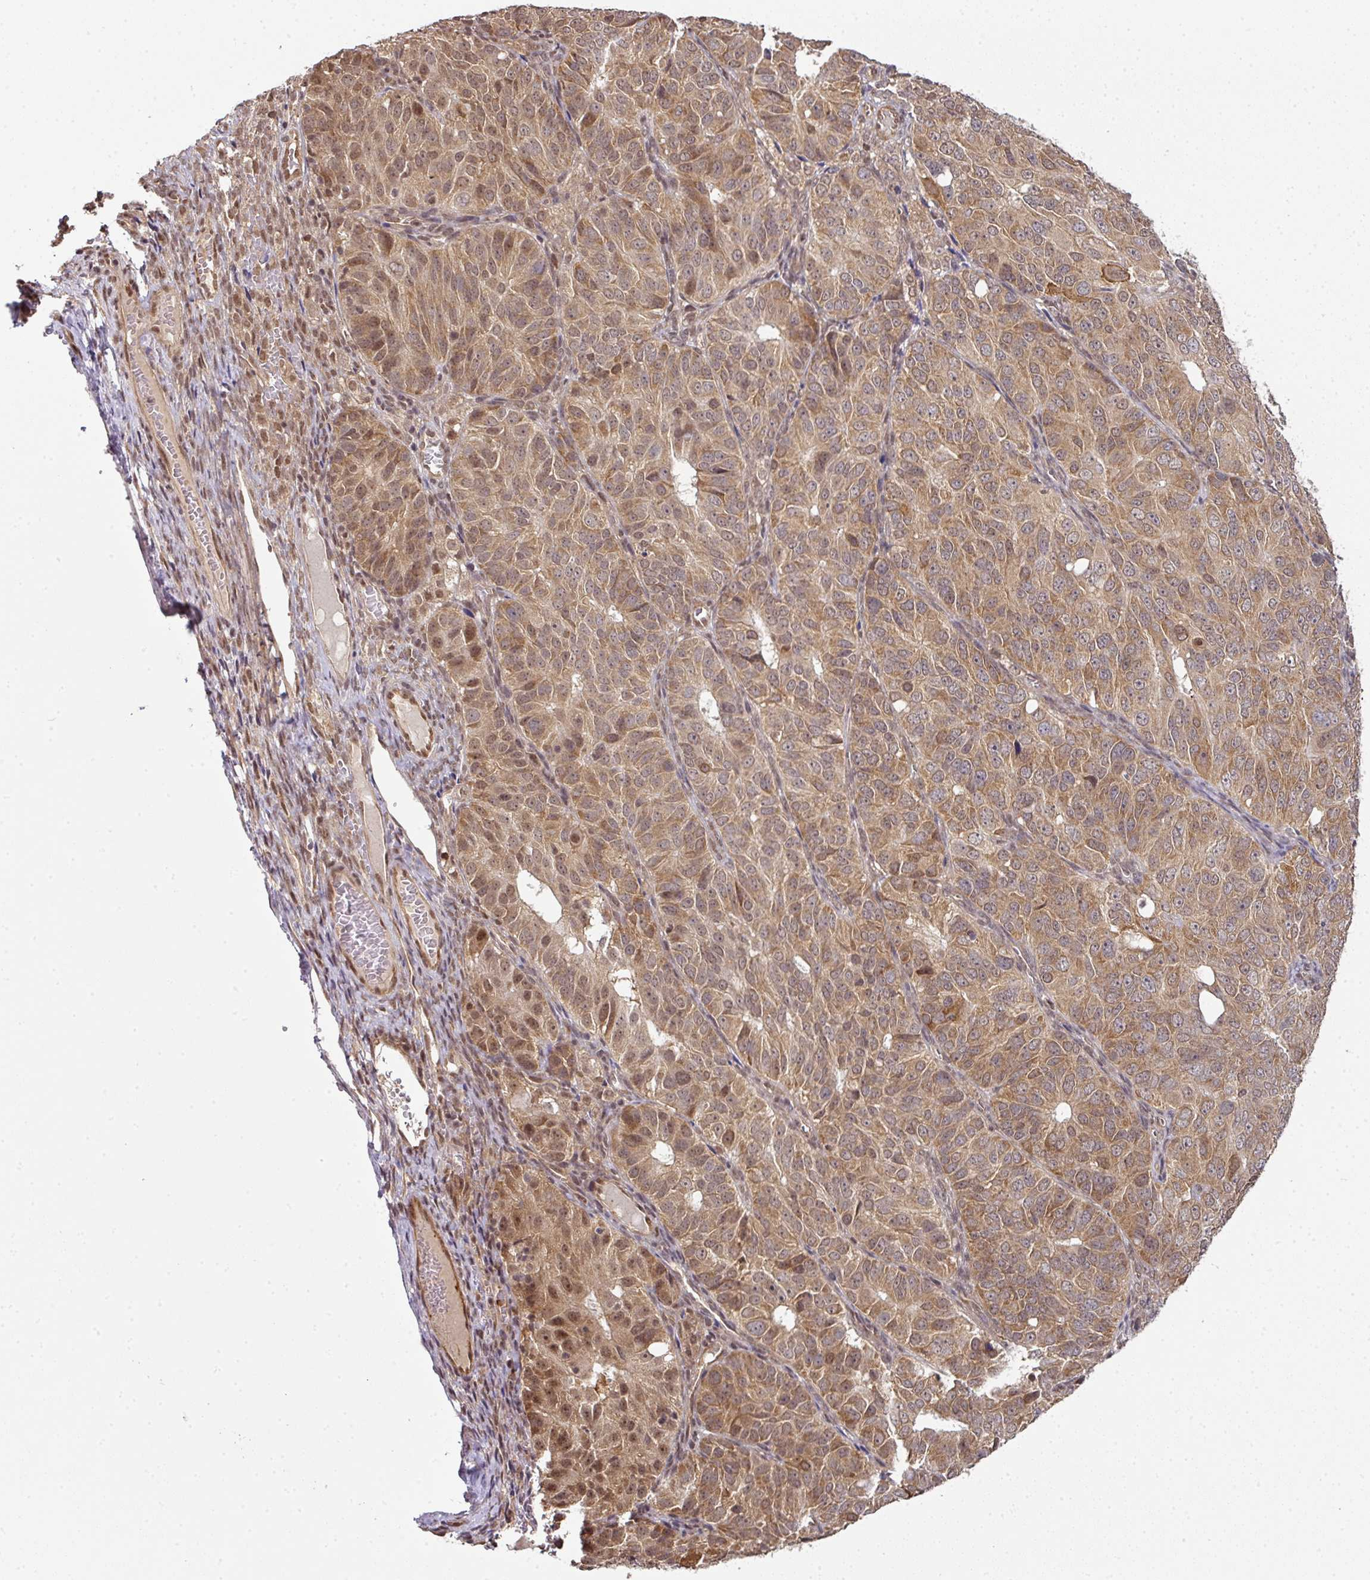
{"staining": {"intensity": "moderate", "quantity": ">75%", "location": "cytoplasmic/membranous"}, "tissue": "ovarian cancer", "cell_type": "Tumor cells", "image_type": "cancer", "snomed": [{"axis": "morphology", "description": "Carcinoma, endometroid"}, {"axis": "topography", "description": "Ovary"}], "caption": "This photomicrograph reveals ovarian cancer stained with immunohistochemistry to label a protein in brown. The cytoplasmic/membranous of tumor cells show moderate positivity for the protein. Nuclei are counter-stained blue.", "gene": "ANKRD18A", "patient": {"sex": "female", "age": 51}}